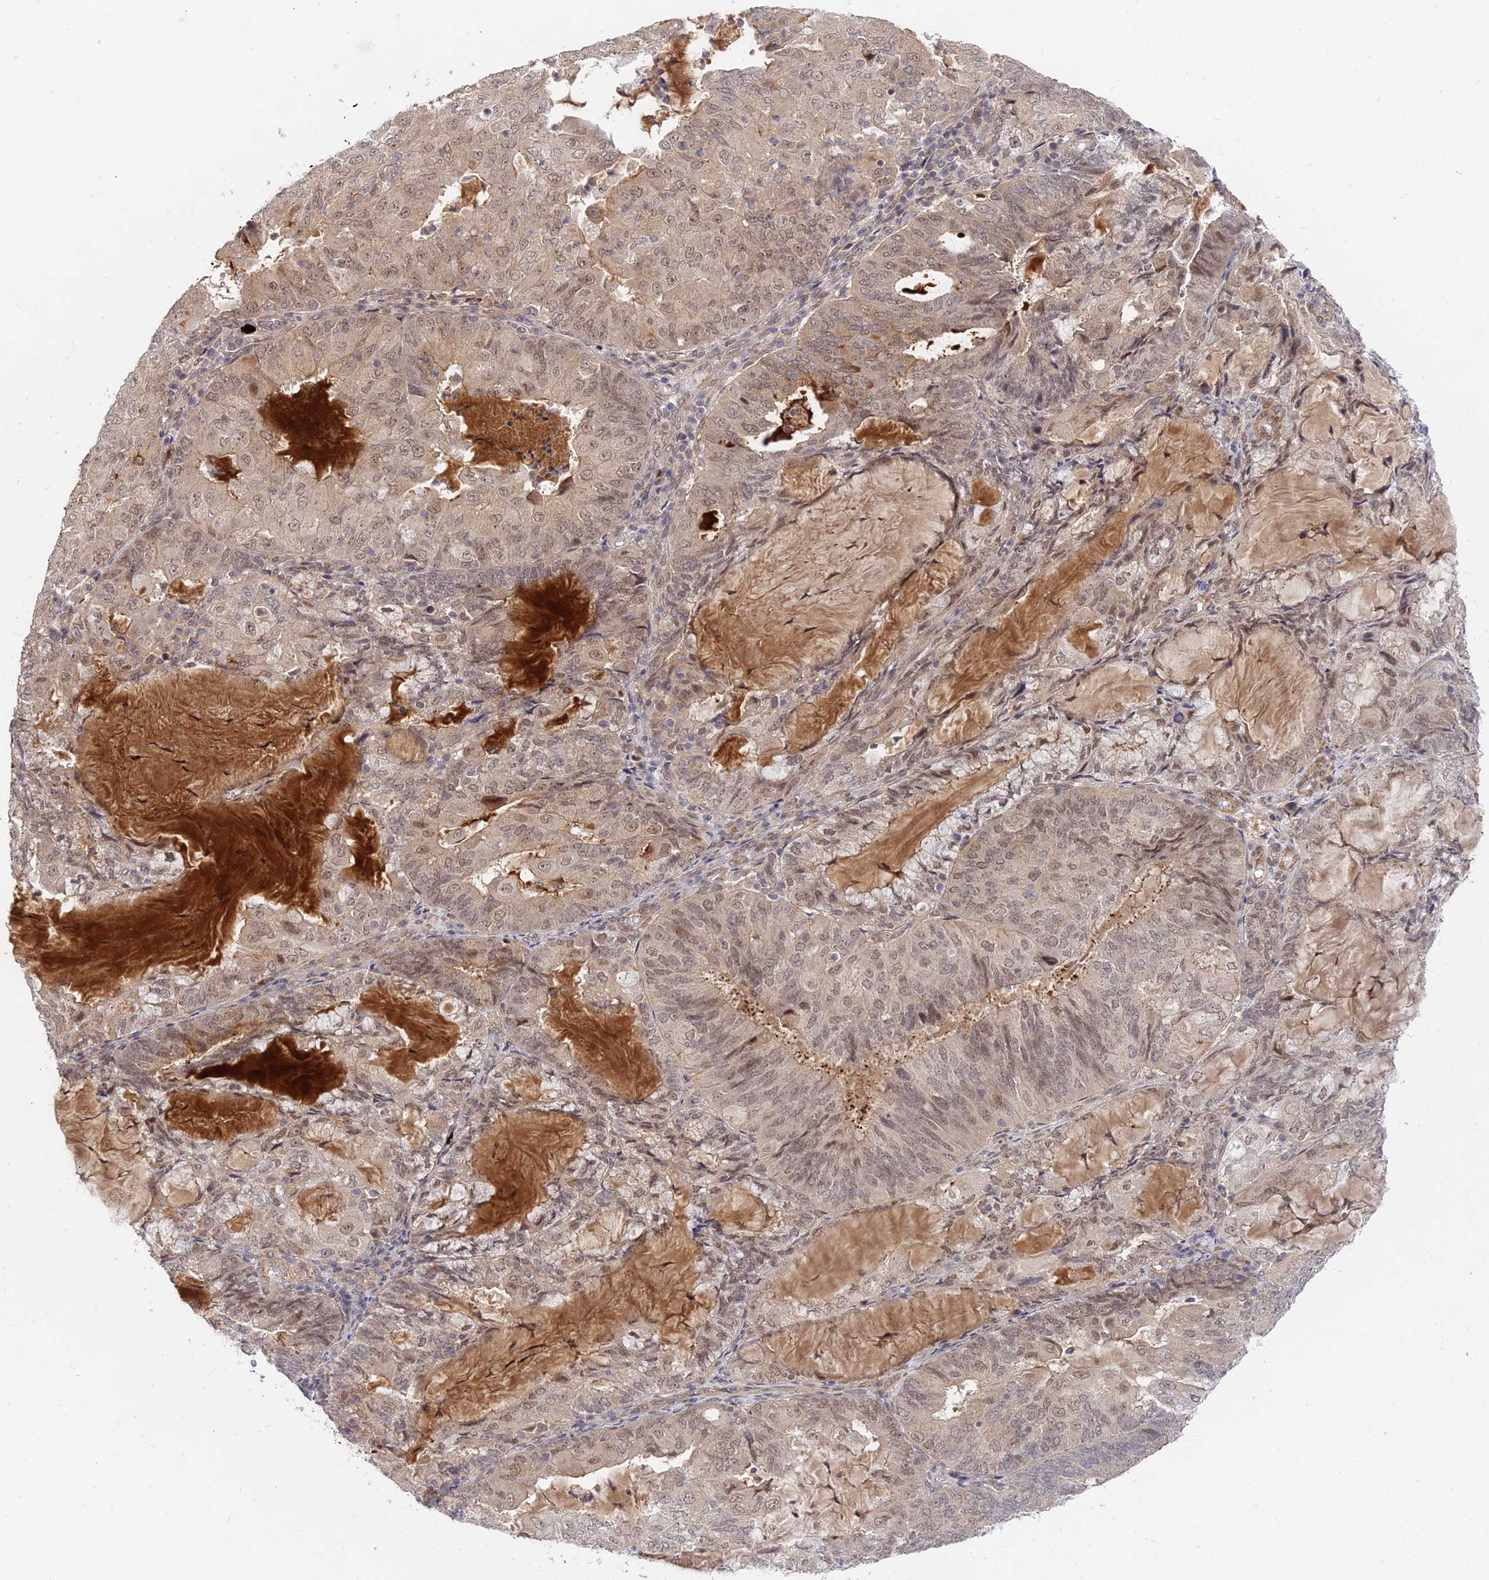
{"staining": {"intensity": "weak", "quantity": ">75%", "location": "cytoplasmic/membranous,nuclear"}, "tissue": "endometrial cancer", "cell_type": "Tumor cells", "image_type": "cancer", "snomed": [{"axis": "morphology", "description": "Adenocarcinoma, NOS"}, {"axis": "topography", "description": "Endometrium"}], "caption": "A brown stain shows weak cytoplasmic/membranous and nuclear positivity of a protein in endometrial cancer (adenocarcinoma) tumor cells.", "gene": "ZNF85", "patient": {"sex": "female", "age": 81}}